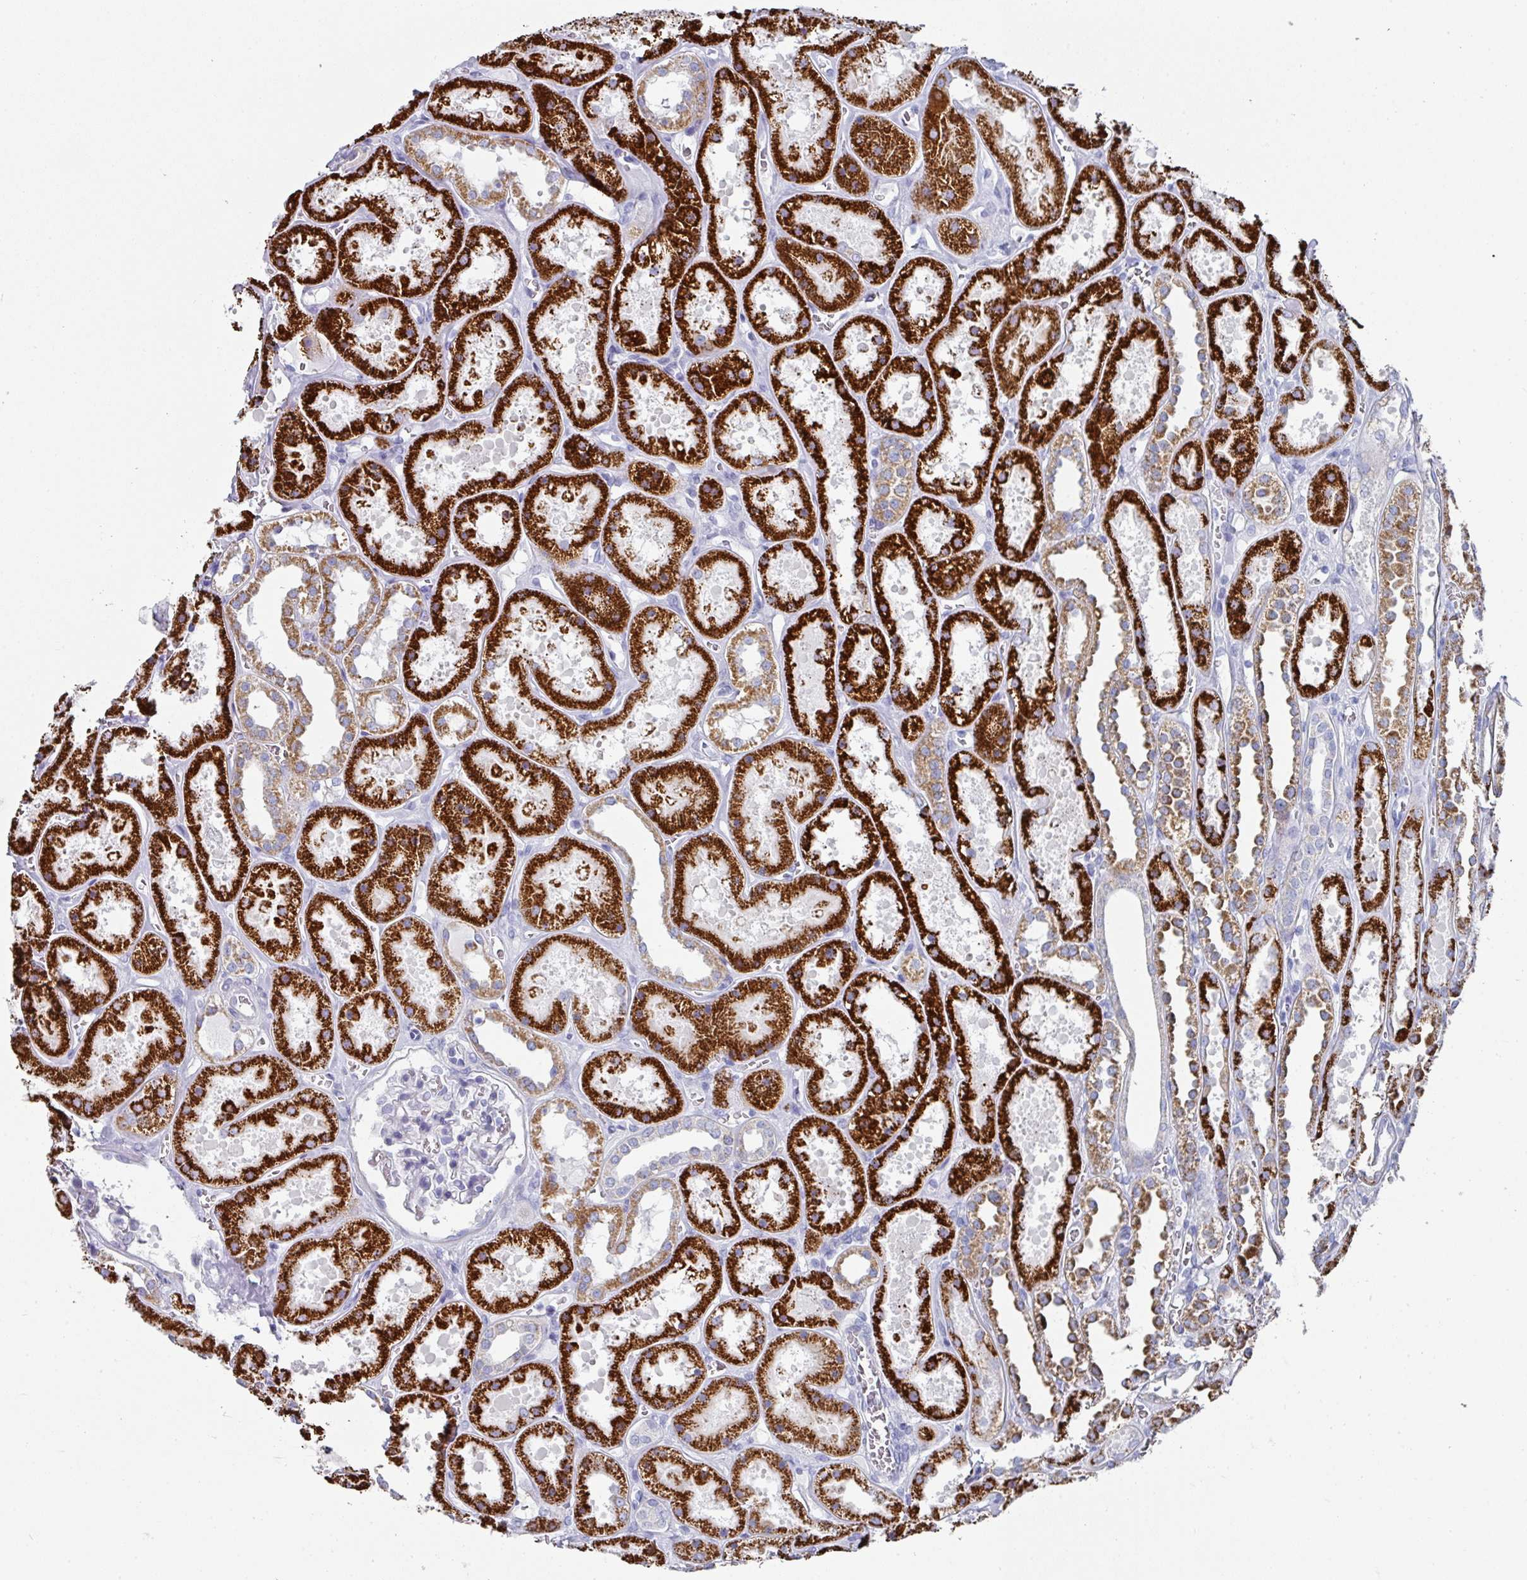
{"staining": {"intensity": "negative", "quantity": "none", "location": "none"}, "tissue": "kidney", "cell_type": "Cells in glomeruli", "image_type": "normal", "snomed": [{"axis": "morphology", "description": "Normal tissue, NOS"}, {"axis": "topography", "description": "Kidney"}], "caption": "Cells in glomeruli show no significant protein expression in normal kidney. (DAB (3,3'-diaminobenzidine) immunohistochemistry, high magnification).", "gene": "SETBP1", "patient": {"sex": "female", "age": 41}}